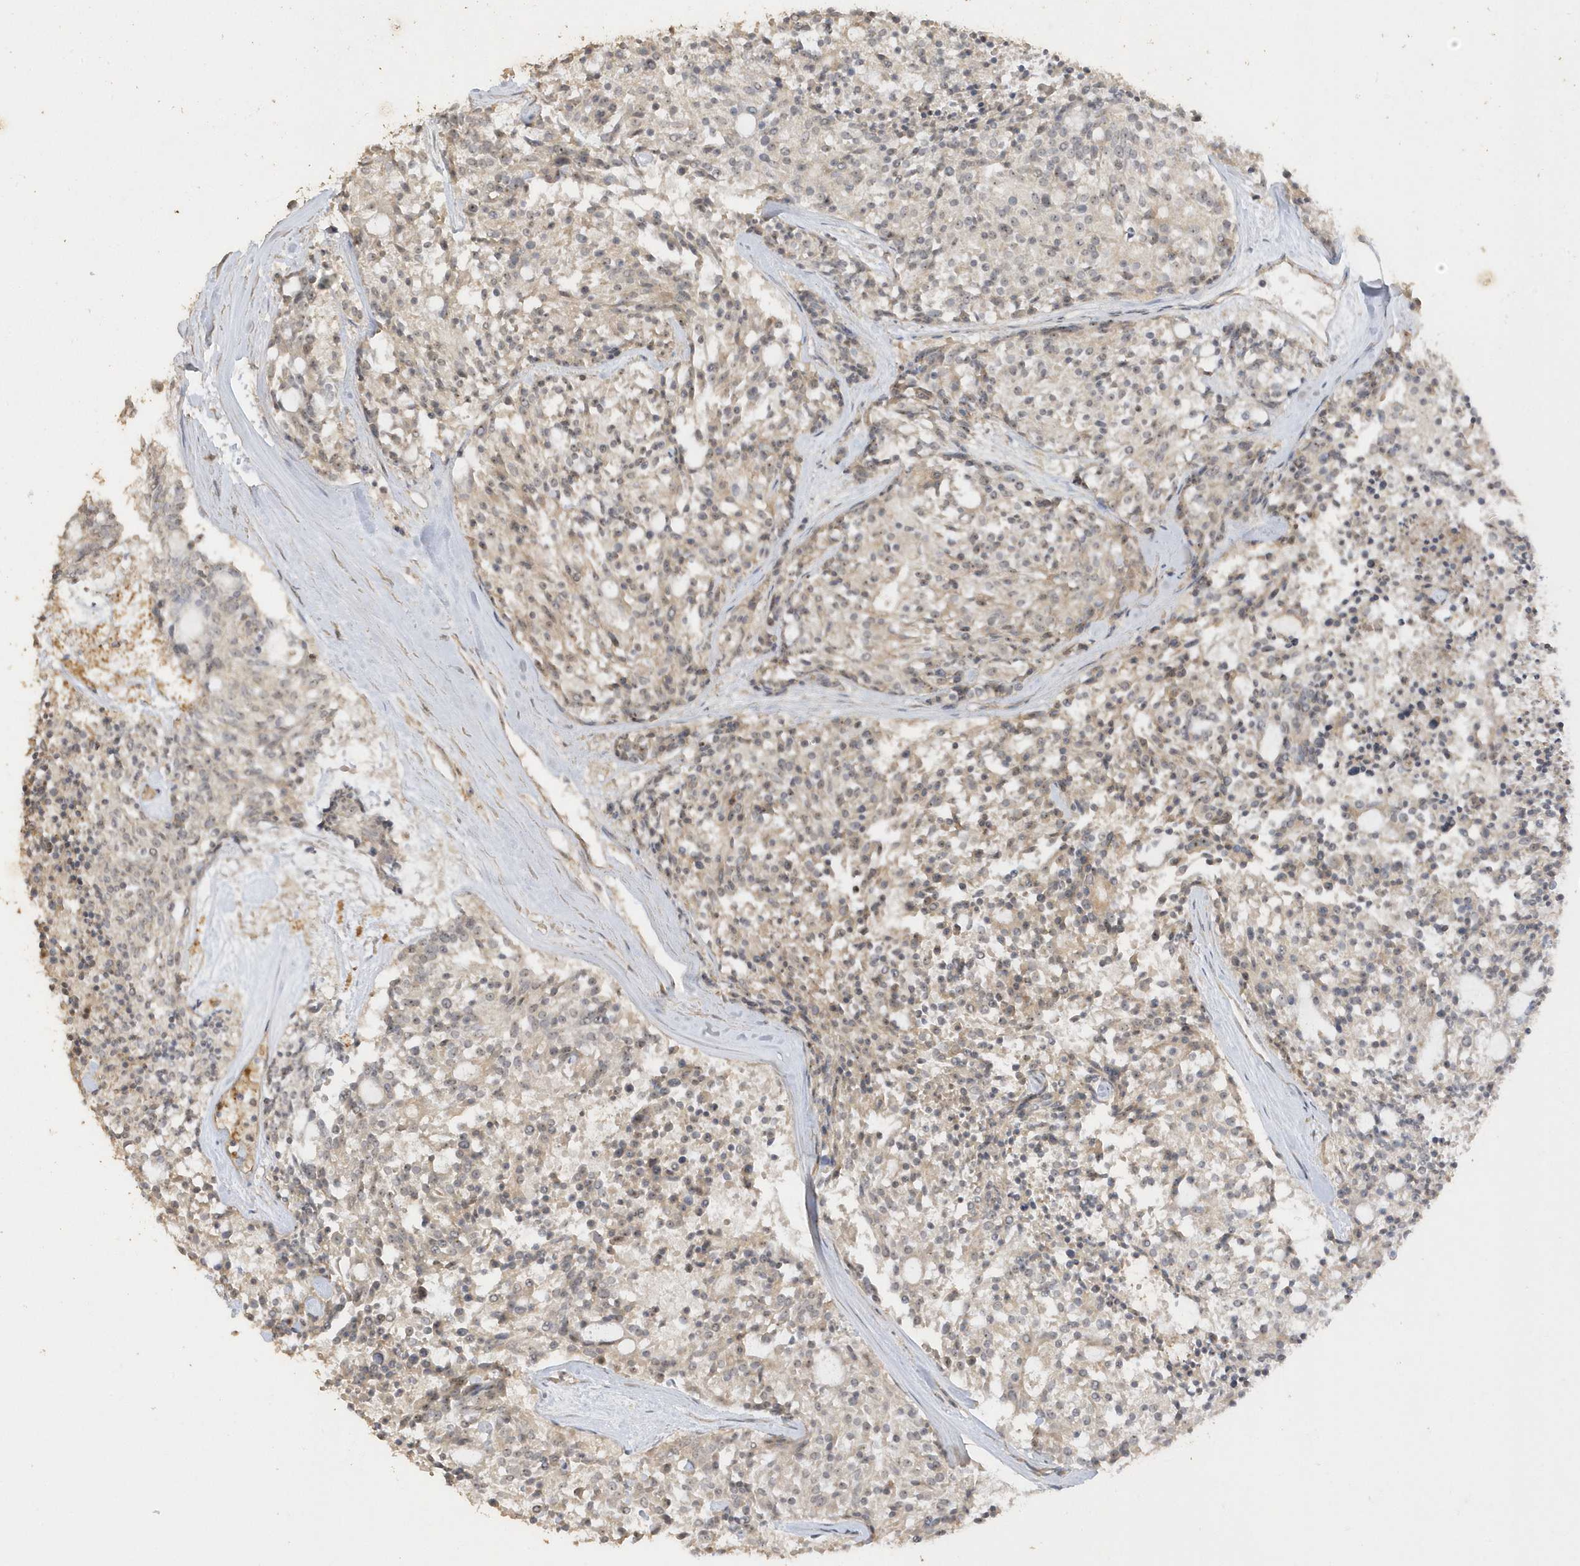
{"staining": {"intensity": "weak", "quantity": "<25%", "location": "nuclear"}, "tissue": "carcinoid", "cell_type": "Tumor cells", "image_type": "cancer", "snomed": [{"axis": "morphology", "description": "Carcinoid, malignant, NOS"}, {"axis": "topography", "description": "Pancreas"}], "caption": "High magnification brightfield microscopy of malignant carcinoid stained with DAB (3,3'-diaminobenzidine) (brown) and counterstained with hematoxylin (blue): tumor cells show no significant staining. (DAB (3,3'-diaminobenzidine) IHC visualized using brightfield microscopy, high magnification).", "gene": "DDX18", "patient": {"sex": "female", "age": 54}}